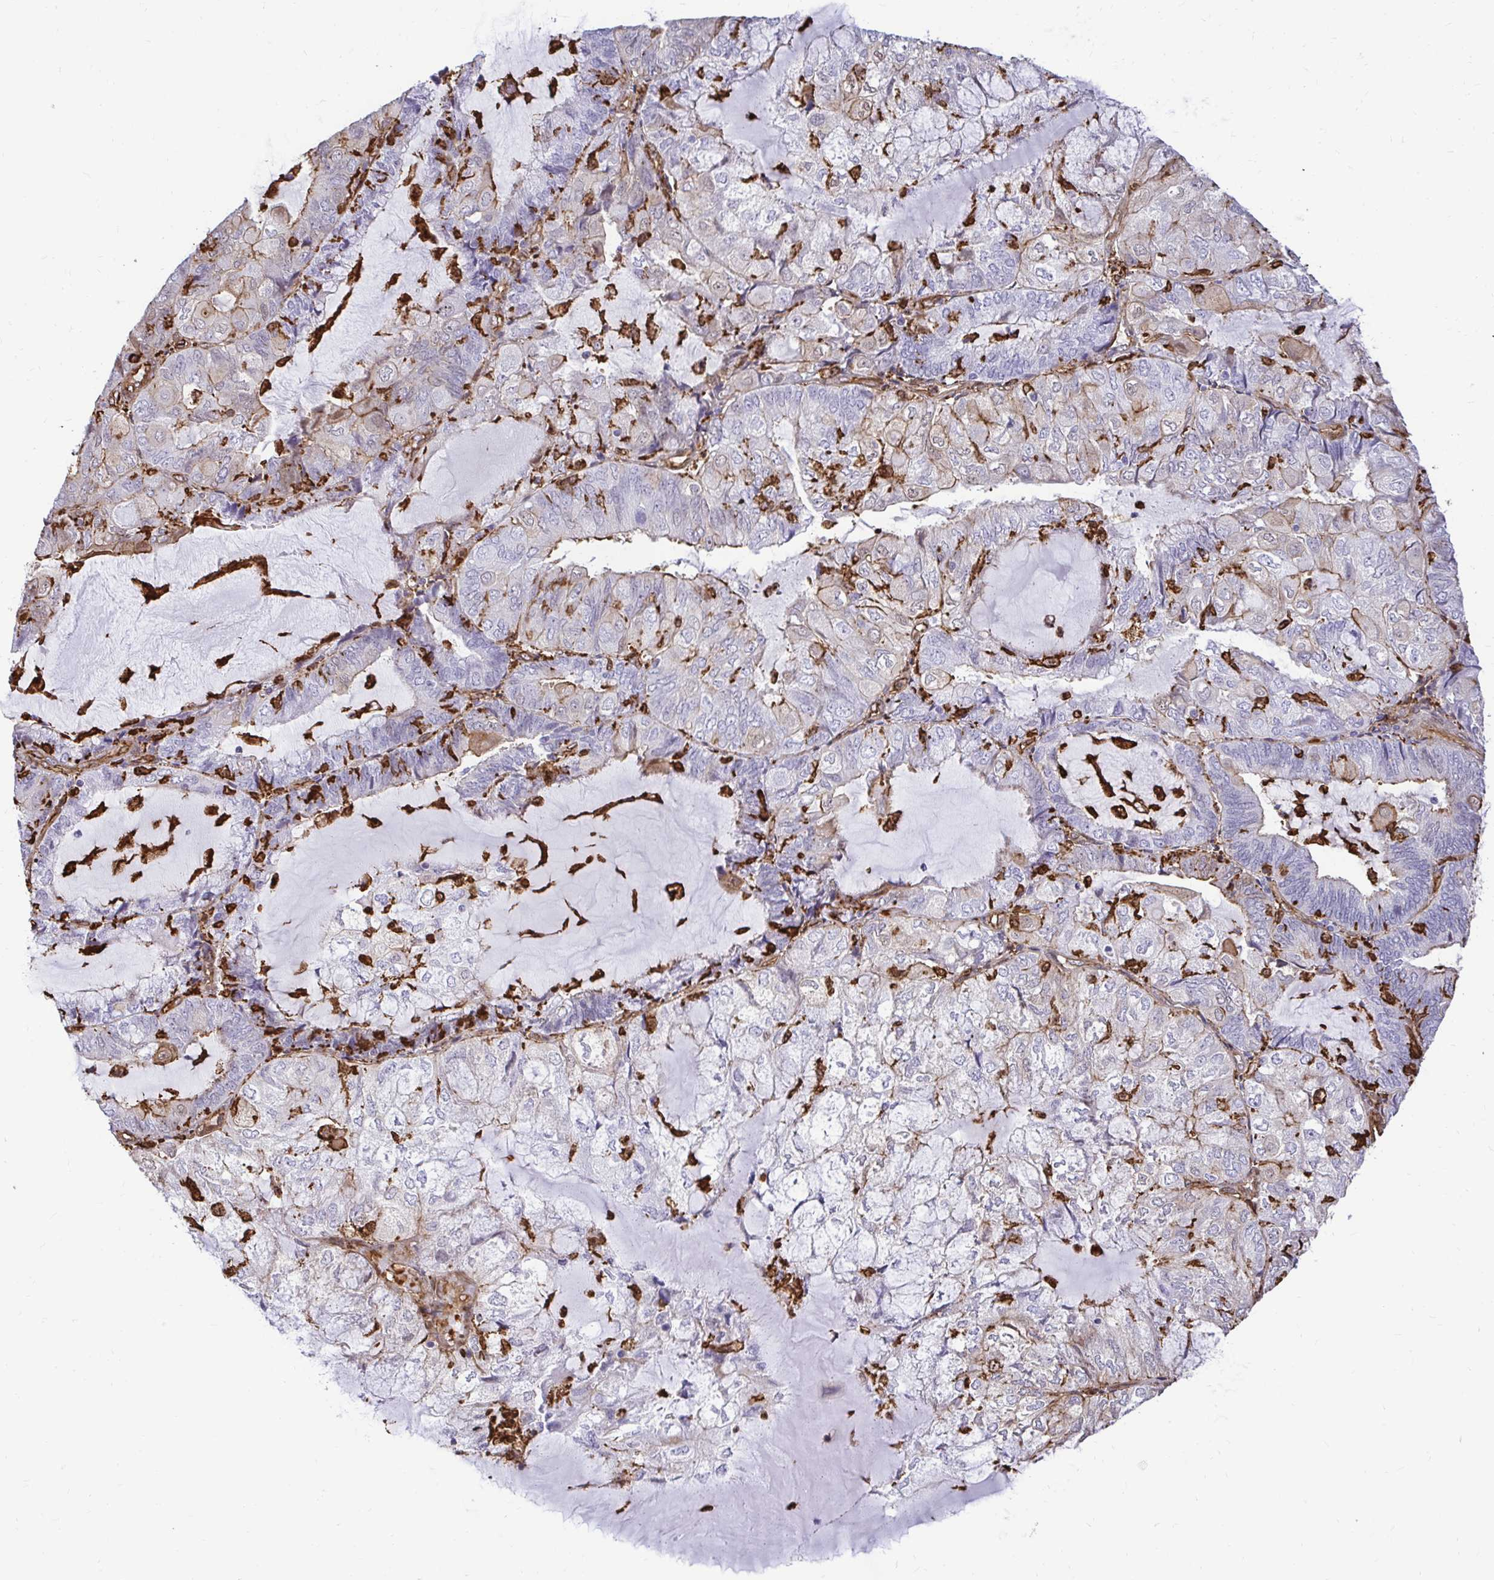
{"staining": {"intensity": "weak", "quantity": "<25%", "location": "cytoplasmic/membranous"}, "tissue": "endometrial cancer", "cell_type": "Tumor cells", "image_type": "cancer", "snomed": [{"axis": "morphology", "description": "Adenocarcinoma, NOS"}, {"axis": "topography", "description": "Endometrium"}], "caption": "This is an immunohistochemistry histopathology image of adenocarcinoma (endometrial). There is no expression in tumor cells.", "gene": "GSN", "patient": {"sex": "female", "age": 81}}